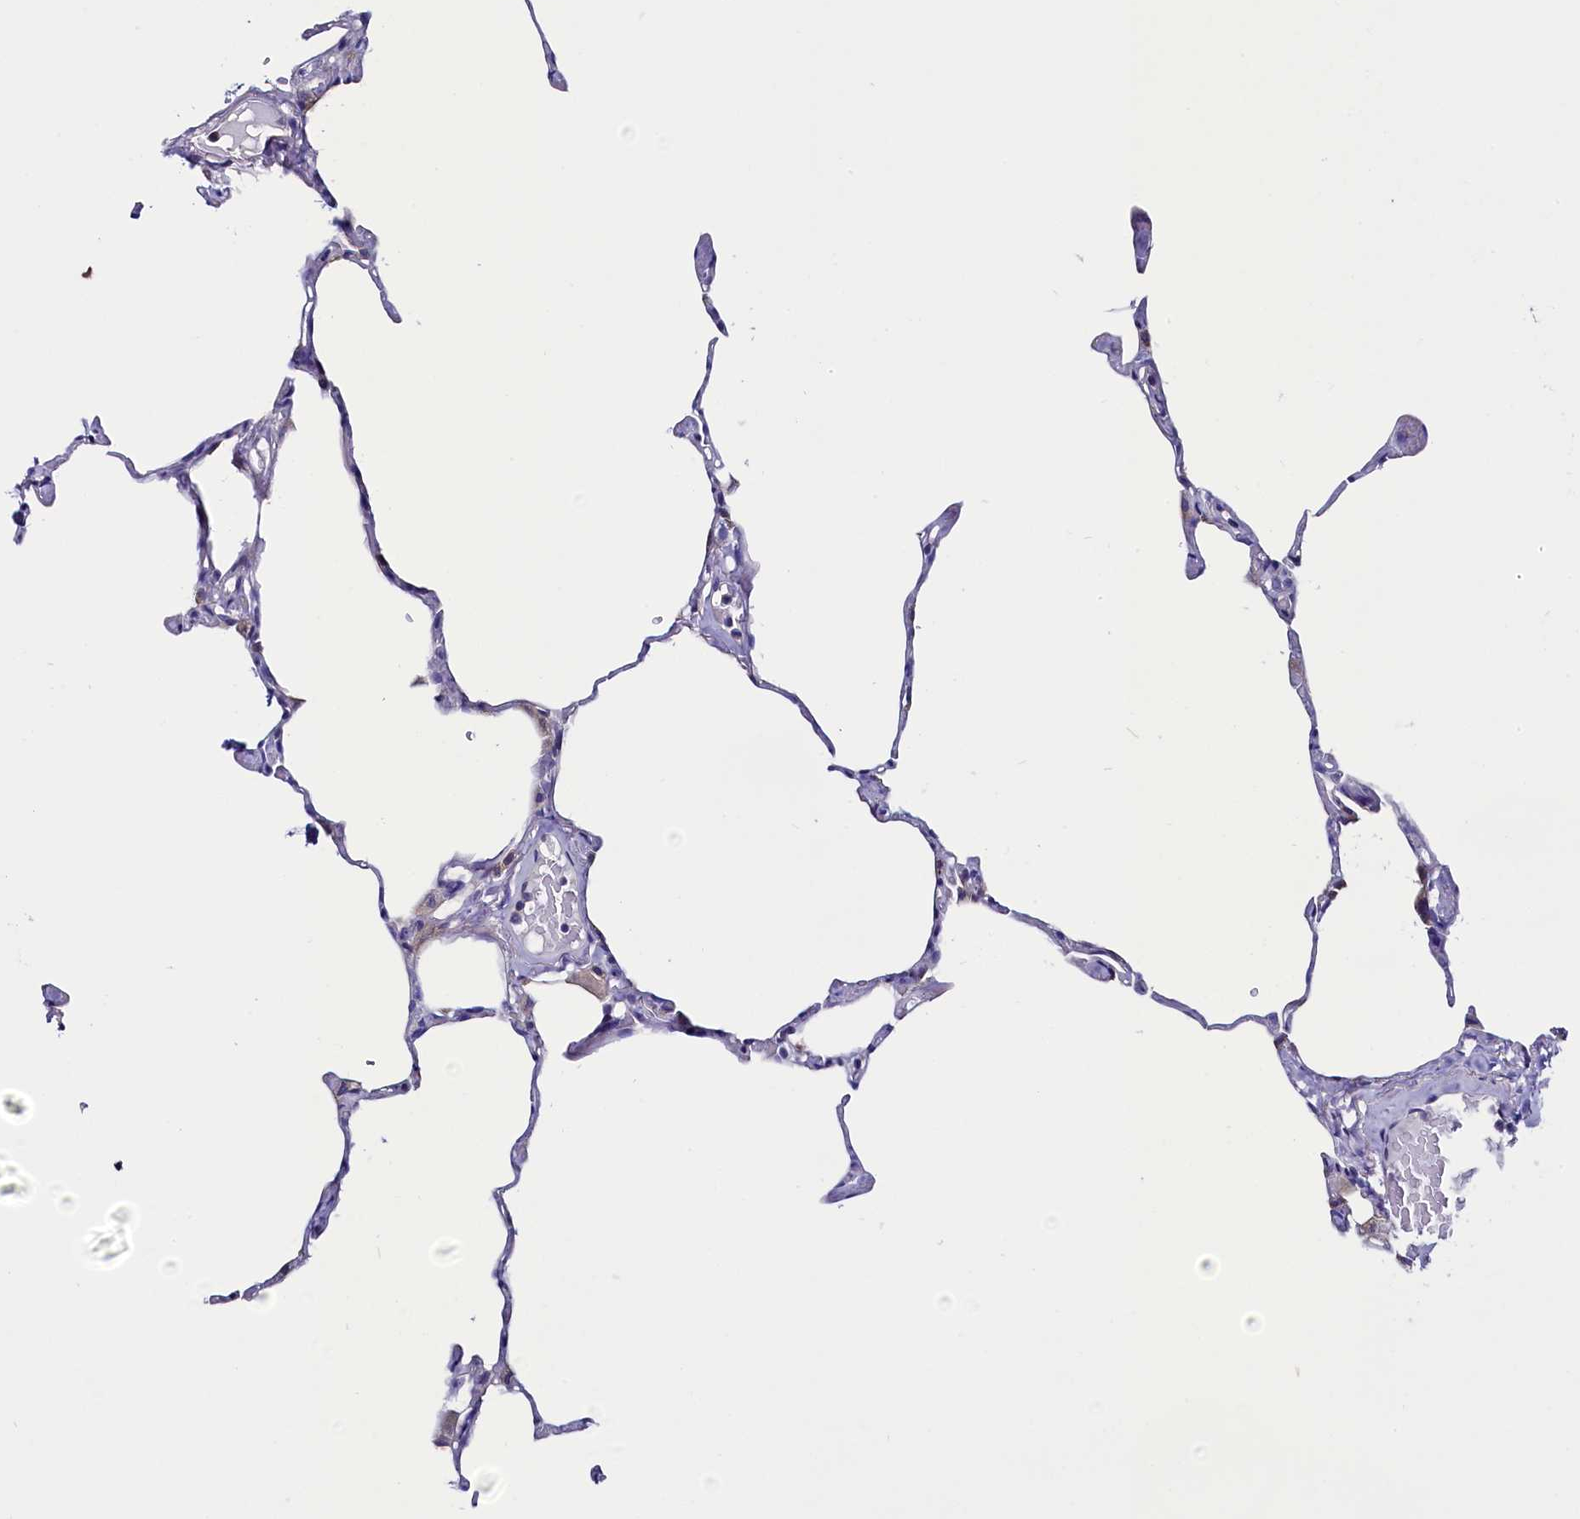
{"staining": {"intensity": "negative", "quantity": "none", "location": "none"}, "tissue": "lung", "cell_type": "Alveolar cells", "image_type": "normal", "snomed": [{"axis": "morphology", "description": "Normal tissue, NOS"}, {"axis": "topography", "description": "Lung"}], "caption": "Alveolar cells are negative for protein expression in normal human lung. (Stains: DAB (3,3'-diaminobenzidine) immunohistochemistry (IHC) with hematoxylin counter stain, Microscopy: brightfield microscopy at high magnification).", "gene": "CIAPIN1", "patient": {"sex": "male", "age": 65}}